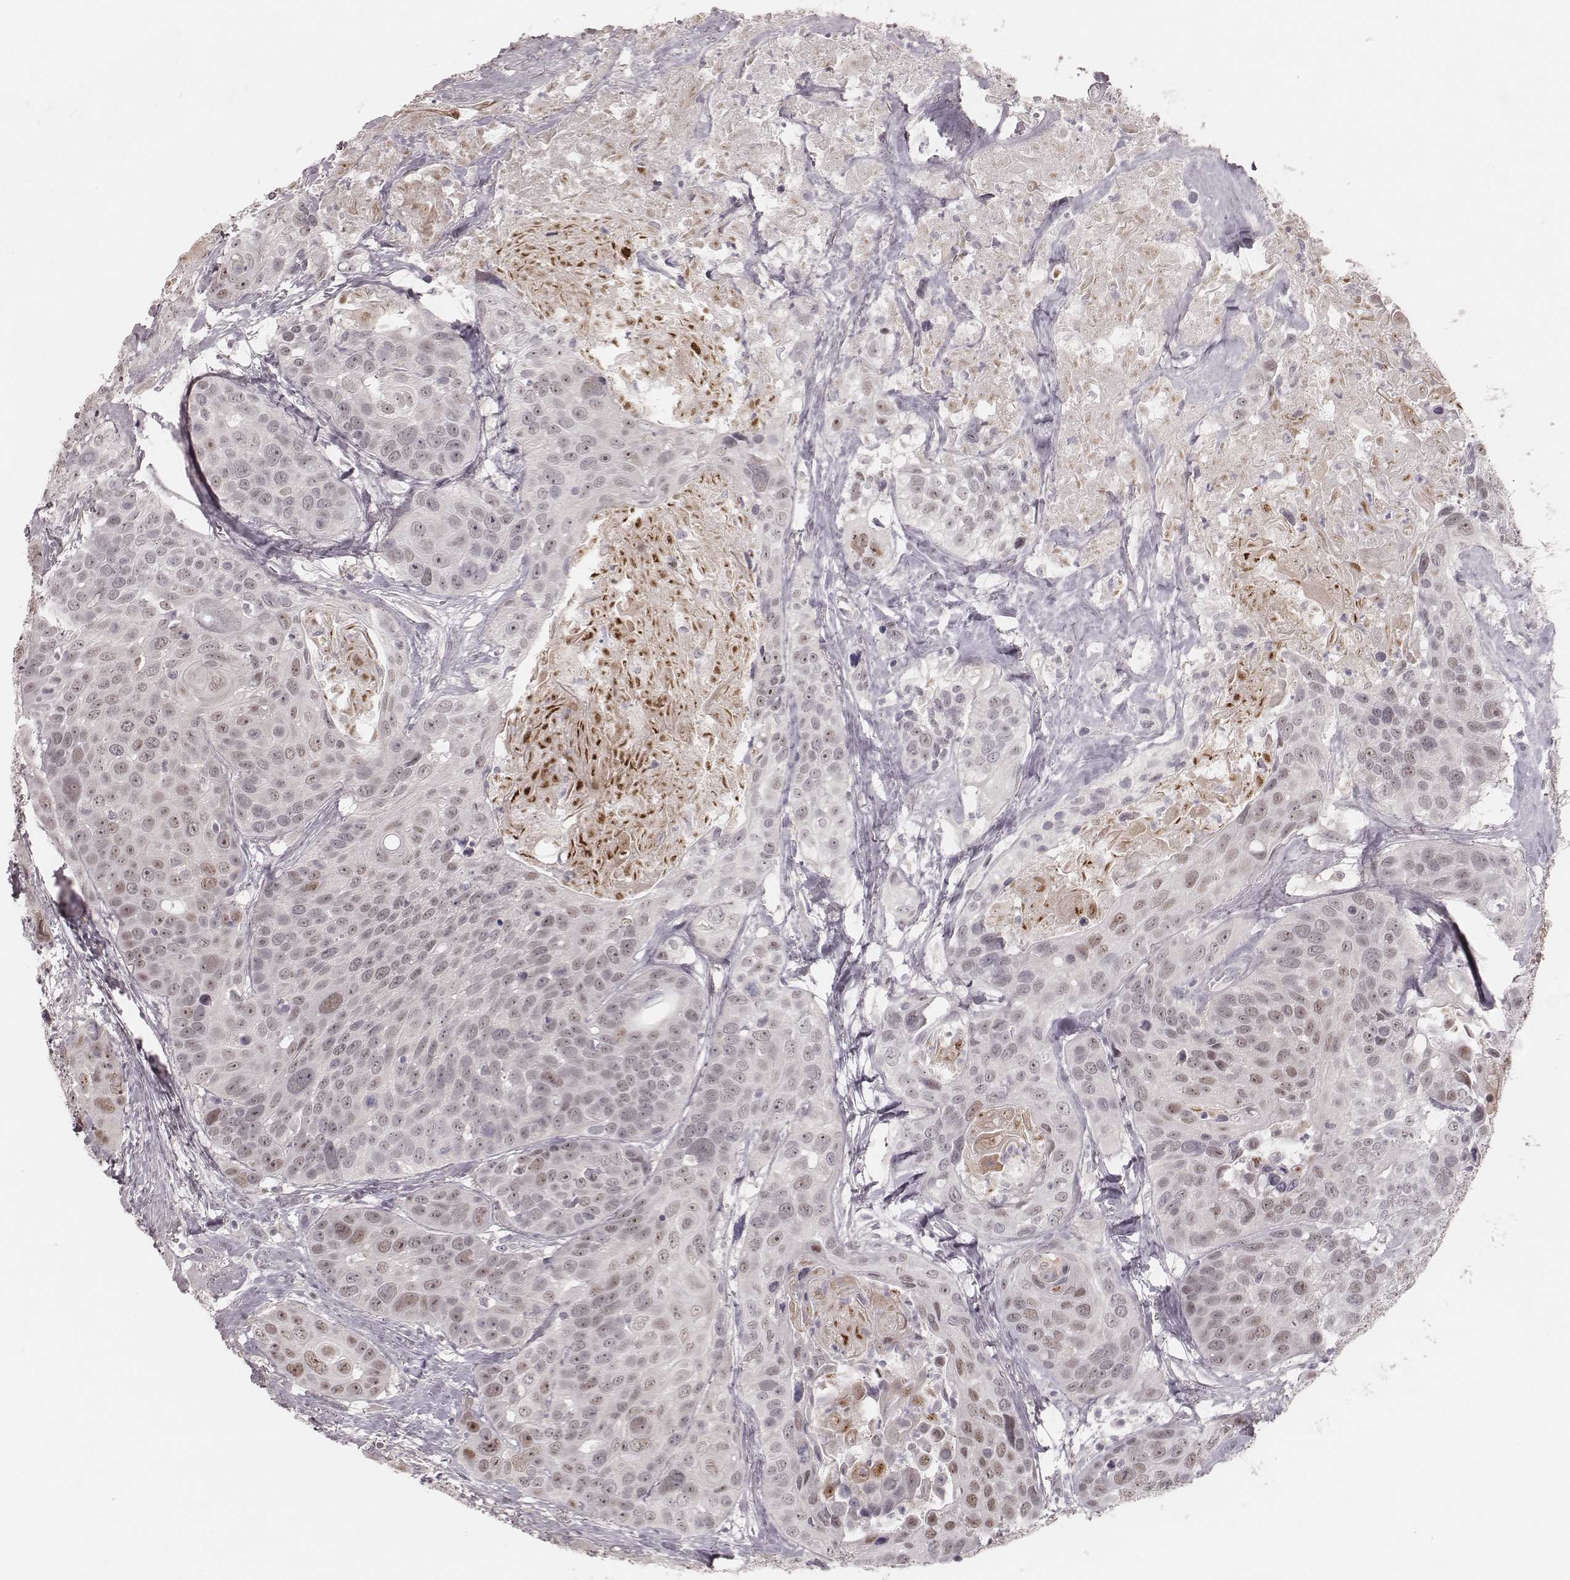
{"staining": {"intensity": "negative", "quantity": "none", "location": "none"}, "tissue": "head and neck cancer", "cell_type": "Tumor cells", "image_type": "cancer", "snomed": [{"axis": "morphology", "description": "Squamous cell carcinoma, NOS"}, {"axis": "topography", "description": "Oral tissue"}, {"axis": "topography", "description": "Head-Neck"}], "caption": "This is an immunohistochemistry photomicrograph of human head and neck squamous cell carcinoma. There is no staining in tumor cells.", "gene": "FAM13B", "patient": {"sex": "male", "age": 56}}